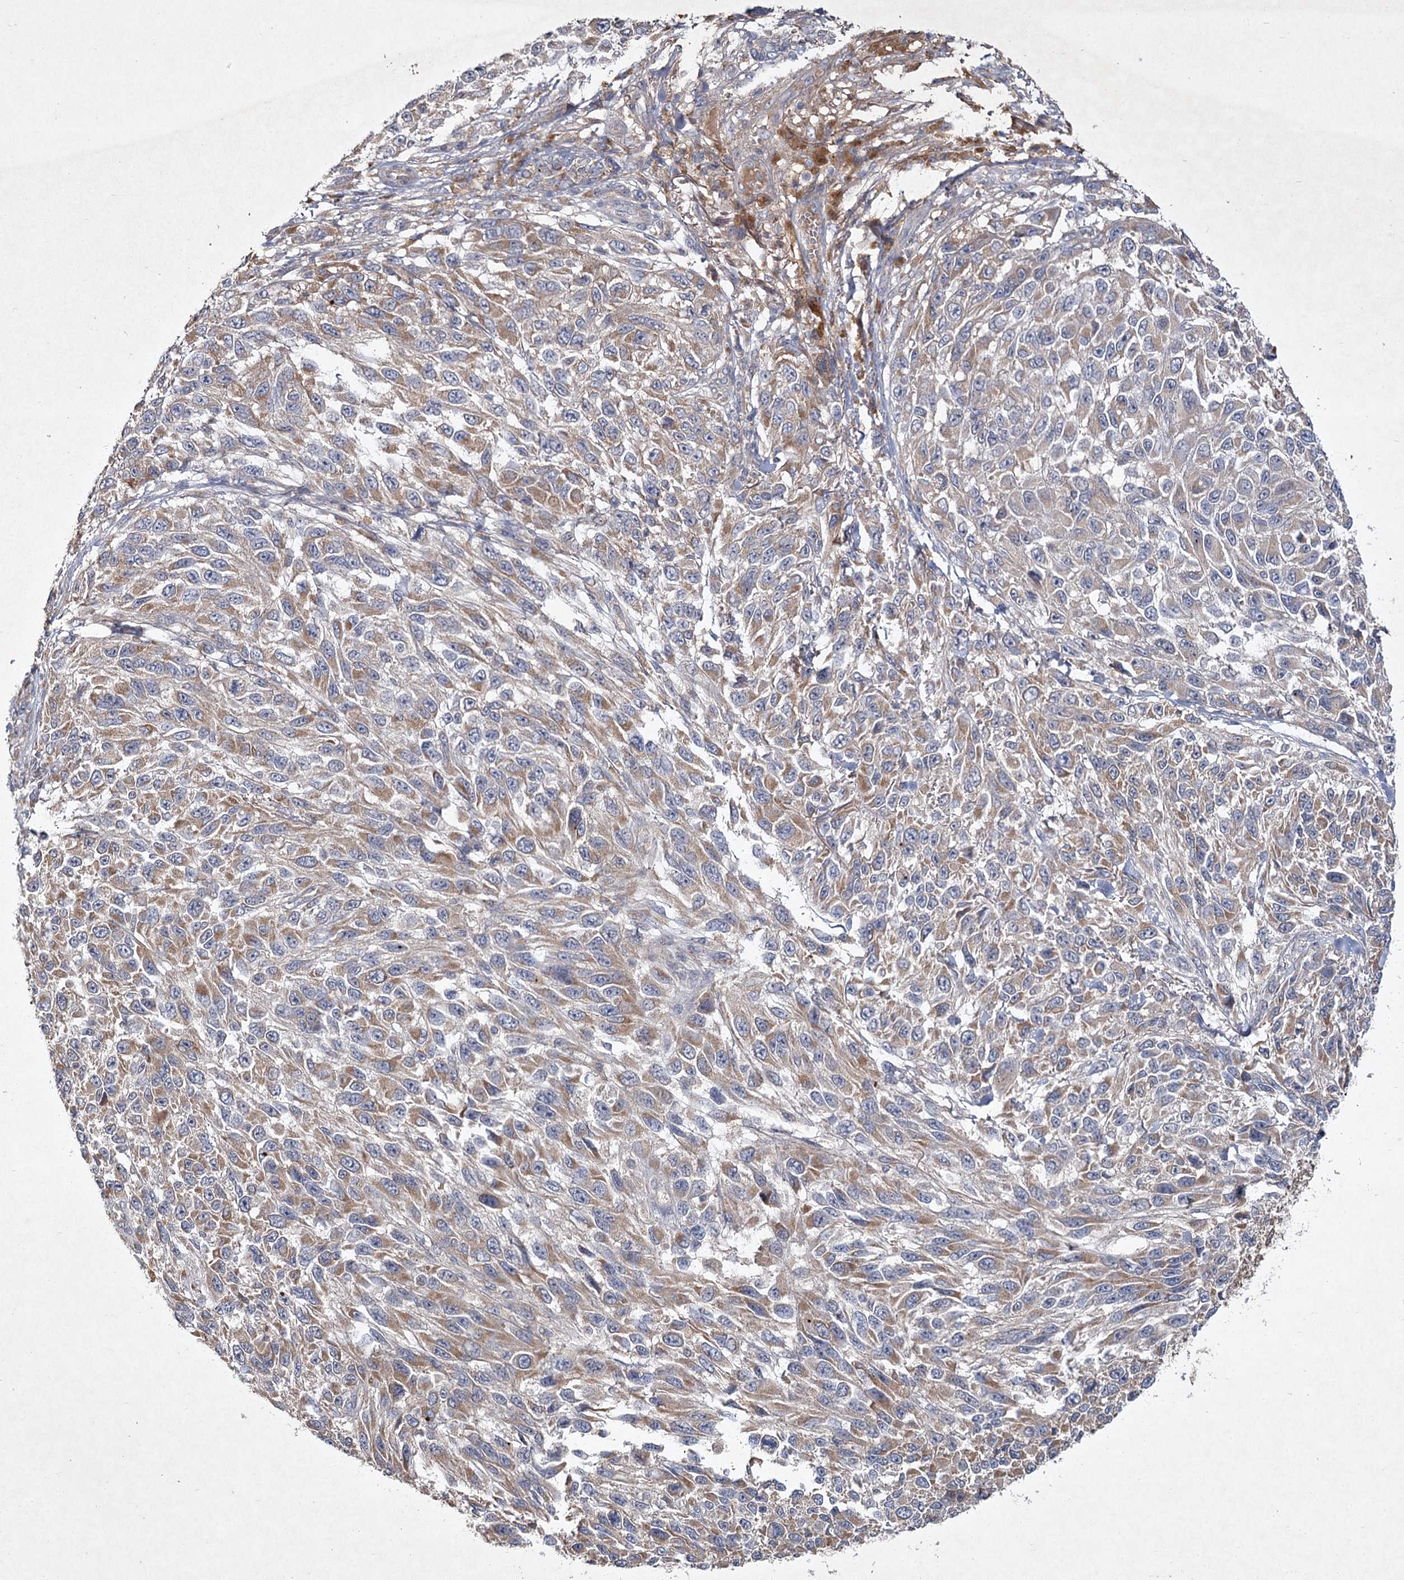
{"staining": {"intensity": "weak", "quantity": ">75%", "location": "cytoplasmic/membranous"}, "tissue": "melanoma", "cell_type": "Tumor cells", "image_type": "cancer", "snomed": [{"axis": "morphology", "description": "Malignant melanoma, NOS"}, {"axis": "topography", "description": "Skin"}], "caption": "High-magnification brightfield microscopy of malignant melanoma stained with DAB (3,3'-diaminobenzidine) (brown) and counterstained with hematoxylin (blue). tumor cells exhibit weak cytoplasmic/membranous staining is appreciated in about>75% of cells.", "gene": "MFN1", "patient": {"sex": "female", "age": 96}}